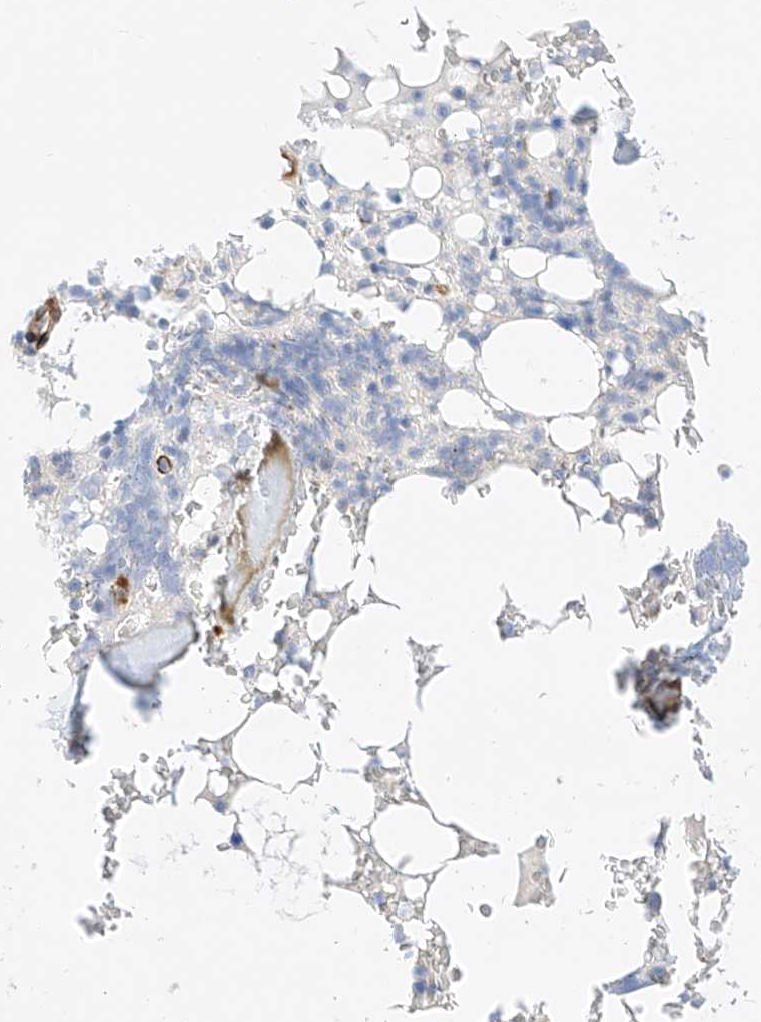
{"staining": {"intensity": "negative", "quantity": "none", "location": "none"}, "tissue": "bone marrow", "cell_type": "Hematopoietic cells", "image_type": "normal", "snomed": [{"axis": "morphology", "description": "Normal tissue, NOS"}, {"axis": "topography", "description": "Bone marrow"}], "caption": "Immunohistochemistry micrograph of unremarkable bone marrow: human bone marrow stained with DAB (3,3'-diaminobenzidine) shows no significant protein expression in hematopoietic cells.", "gene": "CDCP2", "patient": {"sex": "male", "age": 58}}